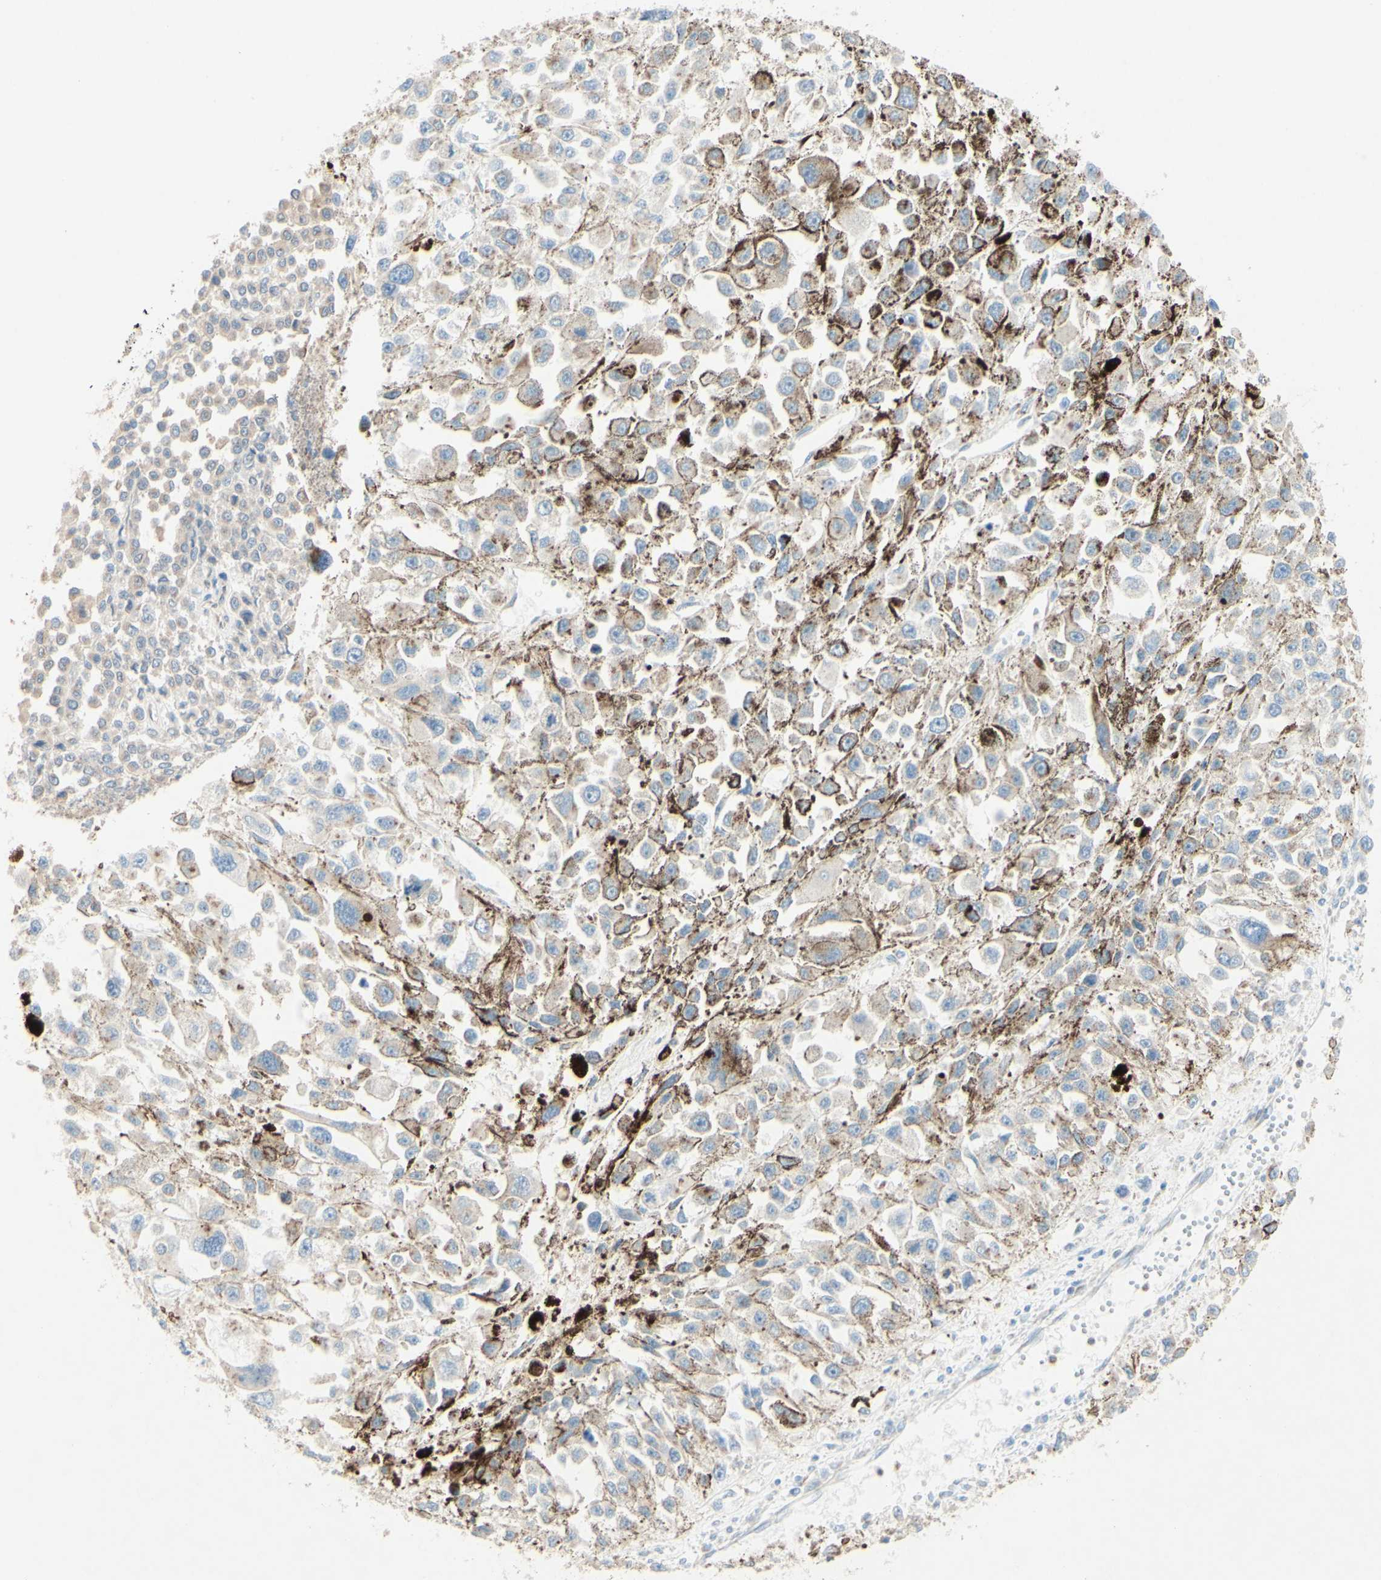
{"staining": {"intensity": "weak", "quantity": ">75%", "location": "cytoplasmic/membranous"}, "tissue": "melanoma", "cell_type": "Tumor cells", "image_type": "cancer", "snomed": [{"axis": "morphology", "description": "Malignant melanoma, Metastatic site"}, {"axis": "topography", "description": "Lymph node"}], "caption": "Immunohistochemistry (IHC) of malignant melanoma (metastatic site) demonstrates low levels of weak cytoplasmic/membranous staining in about >75% of tumor cells. (Brightfield microscopy of DAB IHC at high magnification).", "gene": "MTM1", "patient": {"sex": "male", "age": 59}}